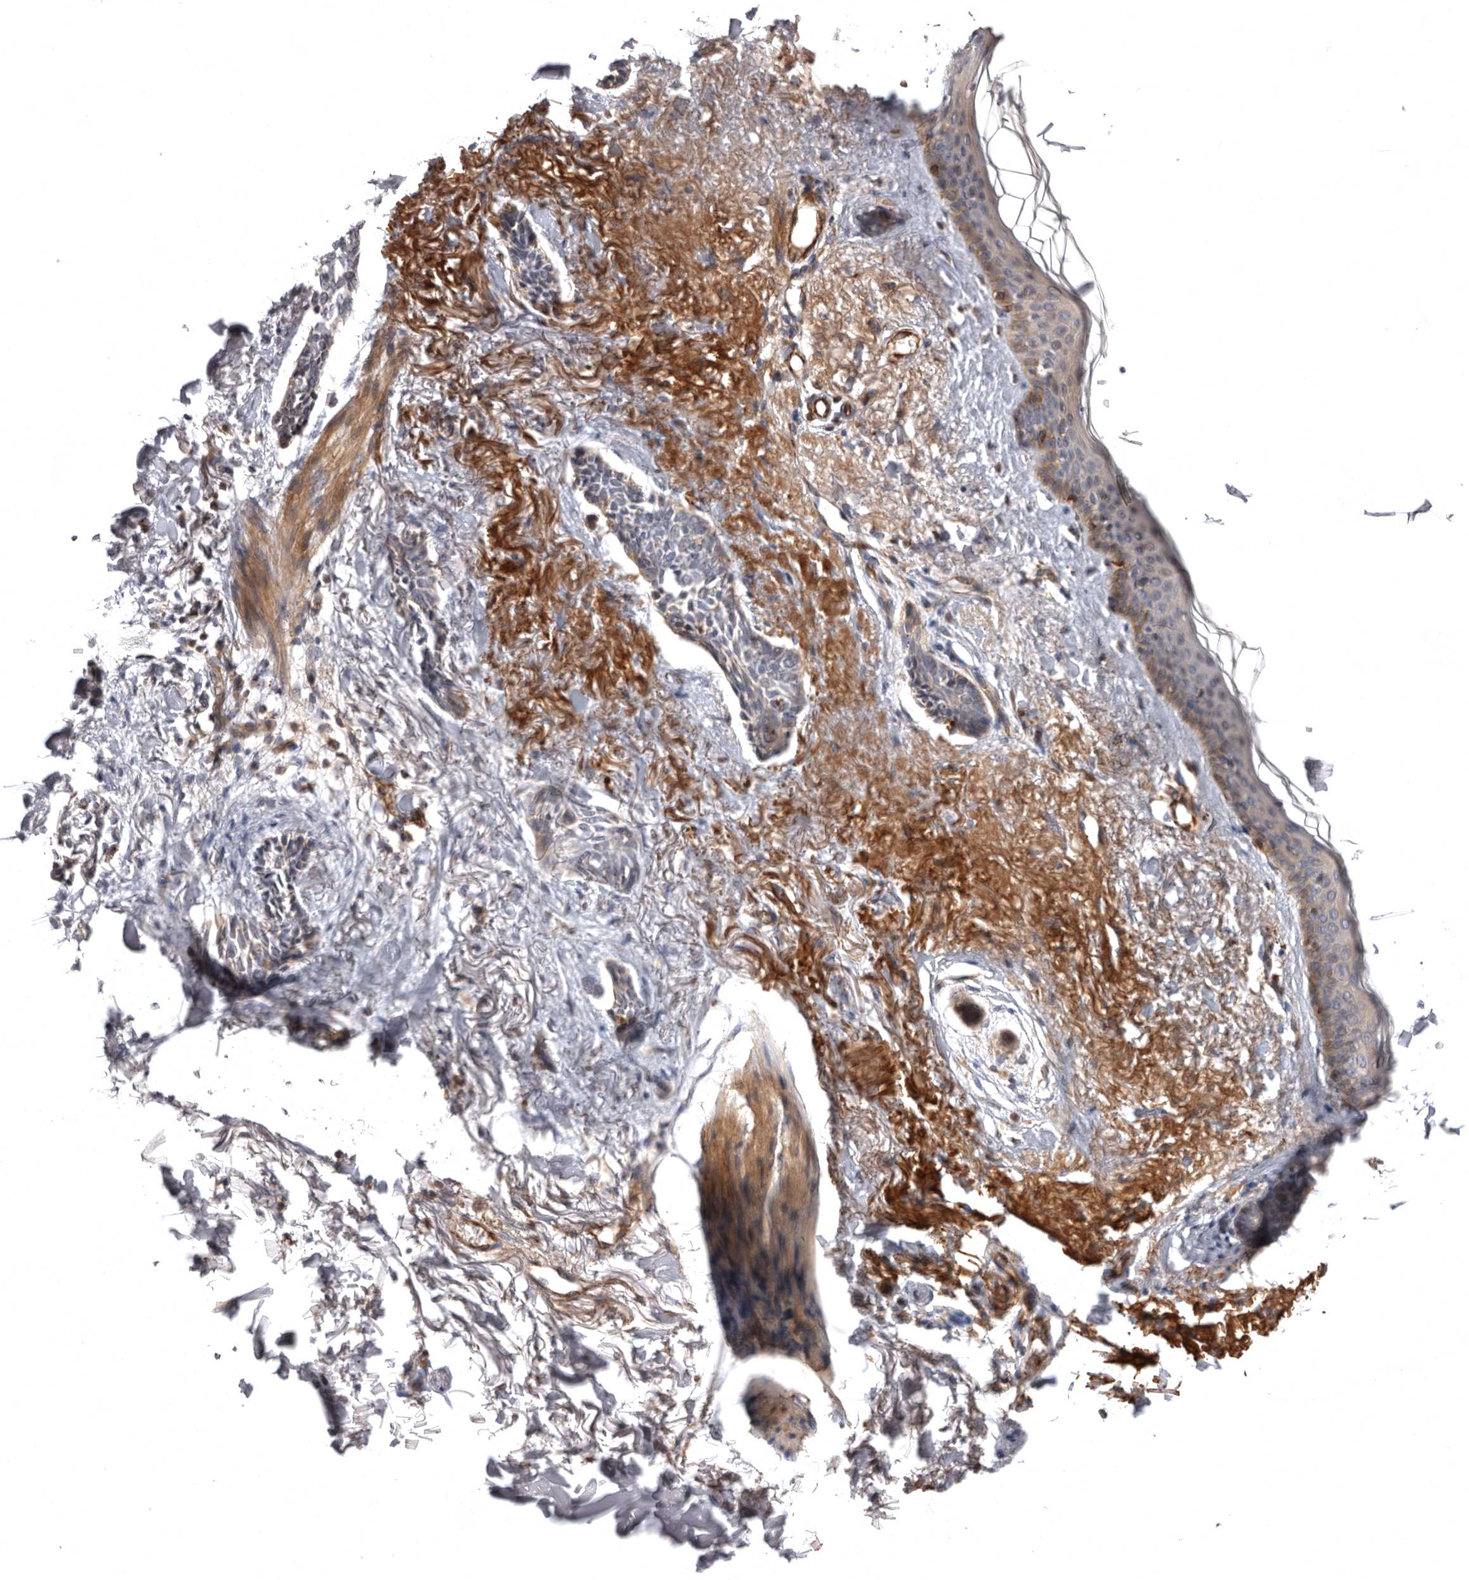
{"staining": {"intensity": "weak", "quantity": "<25%", "location": "cytoplasmic/membranous"}, "tissue": "skin cancer", "cell_type": "Tumor cells", "image_type": "cancer", "snomed": [{"axis": "morphology", "description": "Basal cell carcinoma"}, {"axis": "topography", "description": "Skin"}], "caption": "DAB immunohistochemical staining of skin cancer demonstrates no significant staining in tumor cells.", "gene": "ADCY2", "patient": {"sex": "female", "age": 84}}